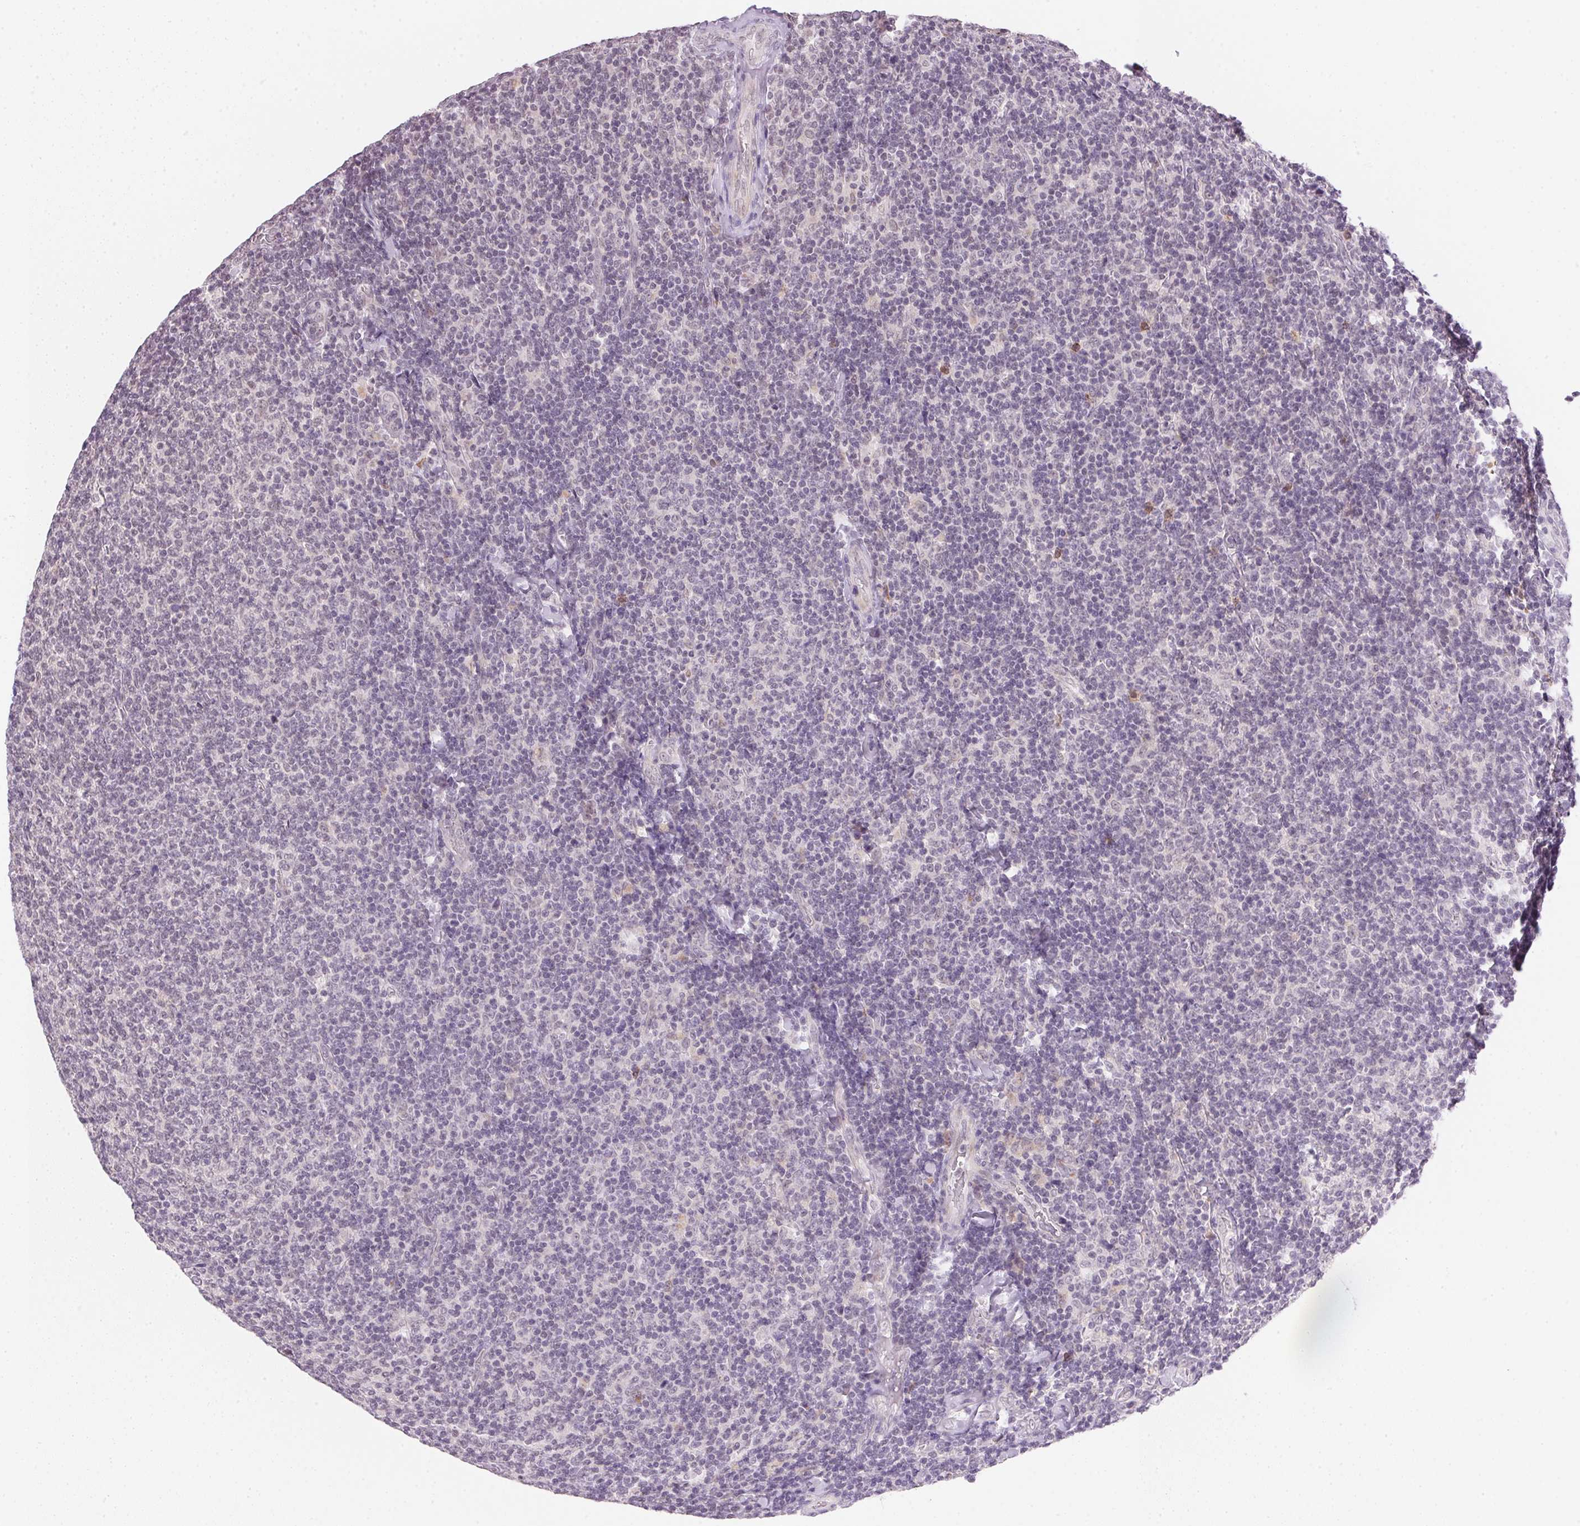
{"staining": {"intensity": "negative", "quantity": "none", "location": "none"}, "tissue": "lymphoma", "cell_type": "Tumor cells", "image_type": "cancer", "snomed": [{"axis": "morphology", "description": "Malignant lymphoma, non-Hodgkin's type, Low grade"}, {"axis": "topography", "description": "Lymph node"}], "caption": "Immunohistochemistry histopathology image of low-grade malignant lymphoma, non-Hodgkin's type stained for a protein (brown), which shows no expression in tumor cells. Brightfield microscopy of IHC stained with DAB (brown) and hematoxylin (blue), captured at high magnification.", "gene": "FNDC4", "patient": {"sex": "male", "age": 52}}